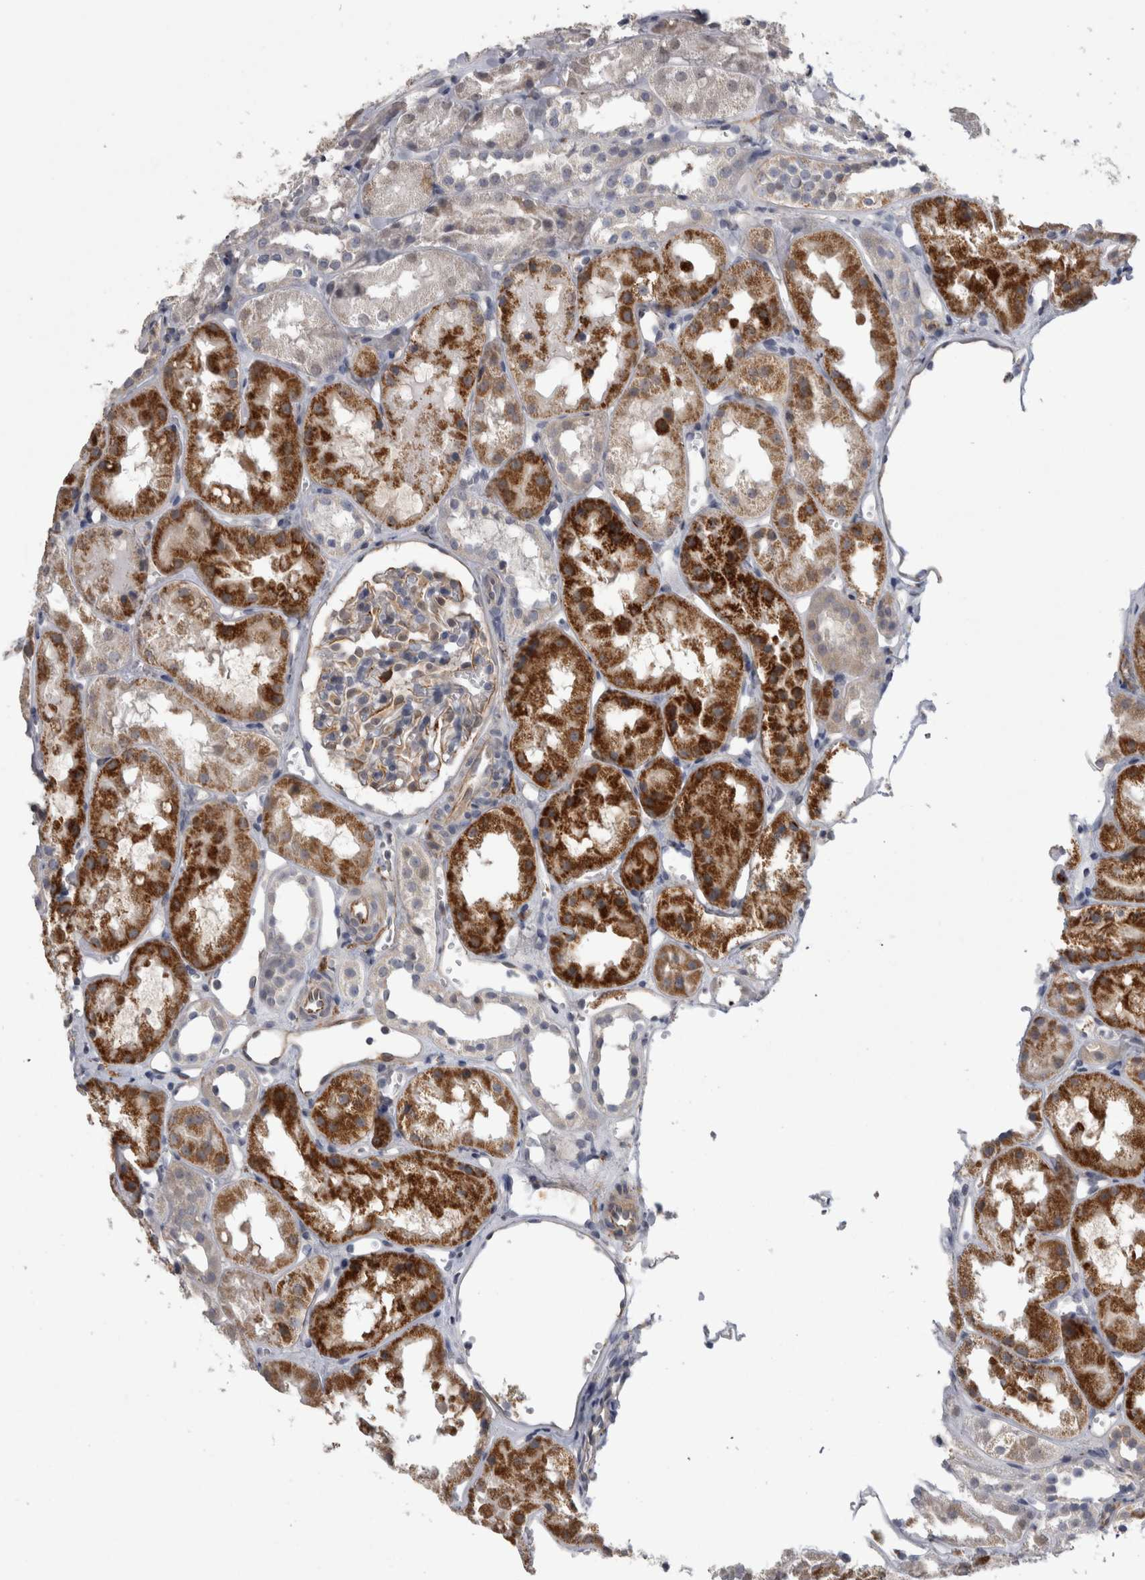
{"staining": {"intensity": "negative", "quantity": "none", "location": "none"}, "tissue": "kidney", "cell_type": "Cells in glomeruli", "image_type": "normal", "snomed": [{"axis": "morphology", "description": "Normal tissue, NOS"}, {"axis": "topography", "description": "Kidney"}], "caption": "This is an immunohistochemistry image of benign human kidney. There is no positivity in cells in glomeruli.", "gene": "ACOT7", "patient": {"sex": "male", "age": 16}}